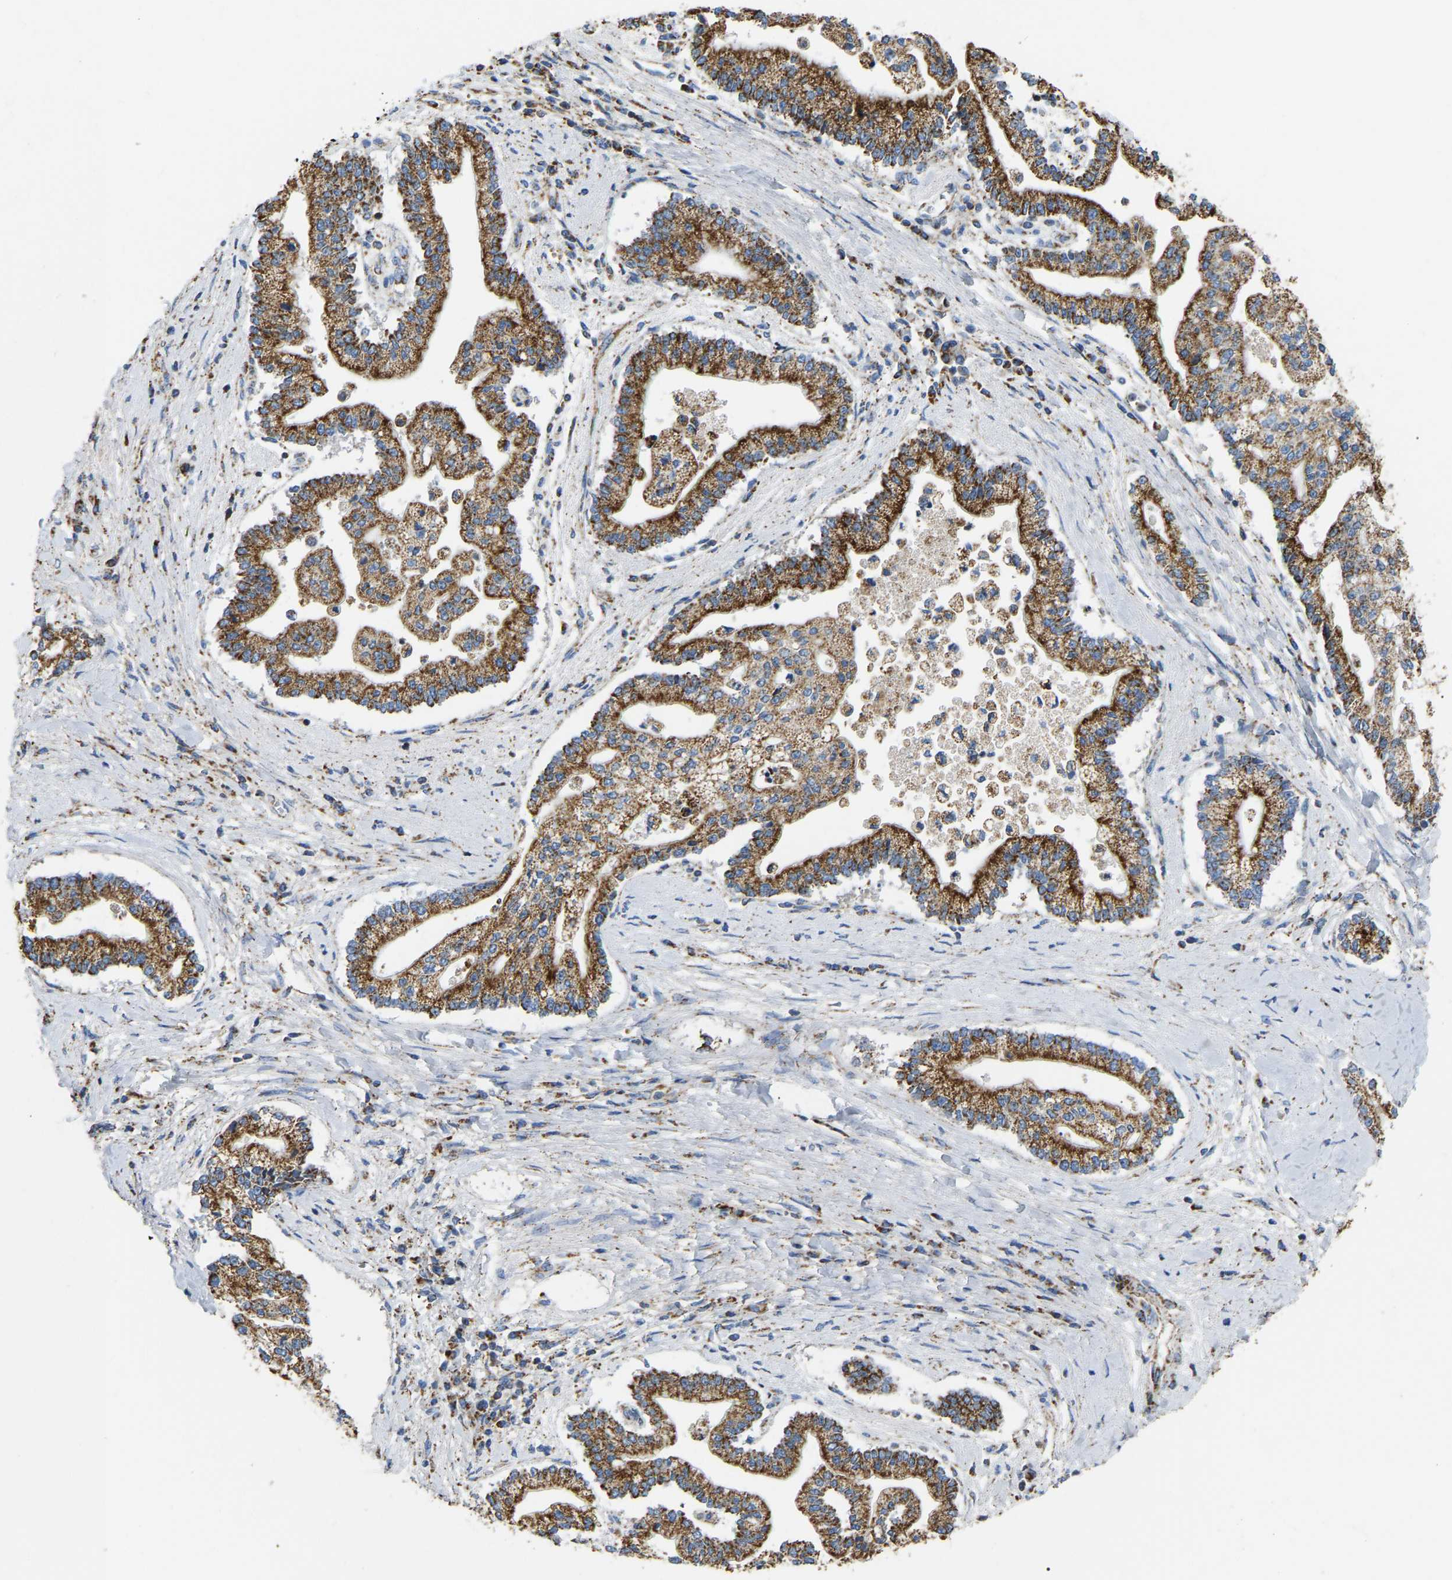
{"staining": {"intensity": "strong", "quantity": ">75%", "location": "cytoplasmic/membranous"}, "tissue": "liver cancer", "cell_type": "Tumor cells", "image_type": "cancer", "snomed": [{"axis": "morphology", "description": "Cholangiocarcinoma"}, {"axis": "topography", "description": "Liver"}], "caption": "This image displays liver cancer (cholangiocarcinoma) stained with immunohistochemistry to label a protein in brown. The cytoplasmic/membranous of tumor cells show strong positivity for the protein. Nuclei are counter-stained blue.", "gene": "HIBADH", "patient": {"sex": "male", "age": 50}}